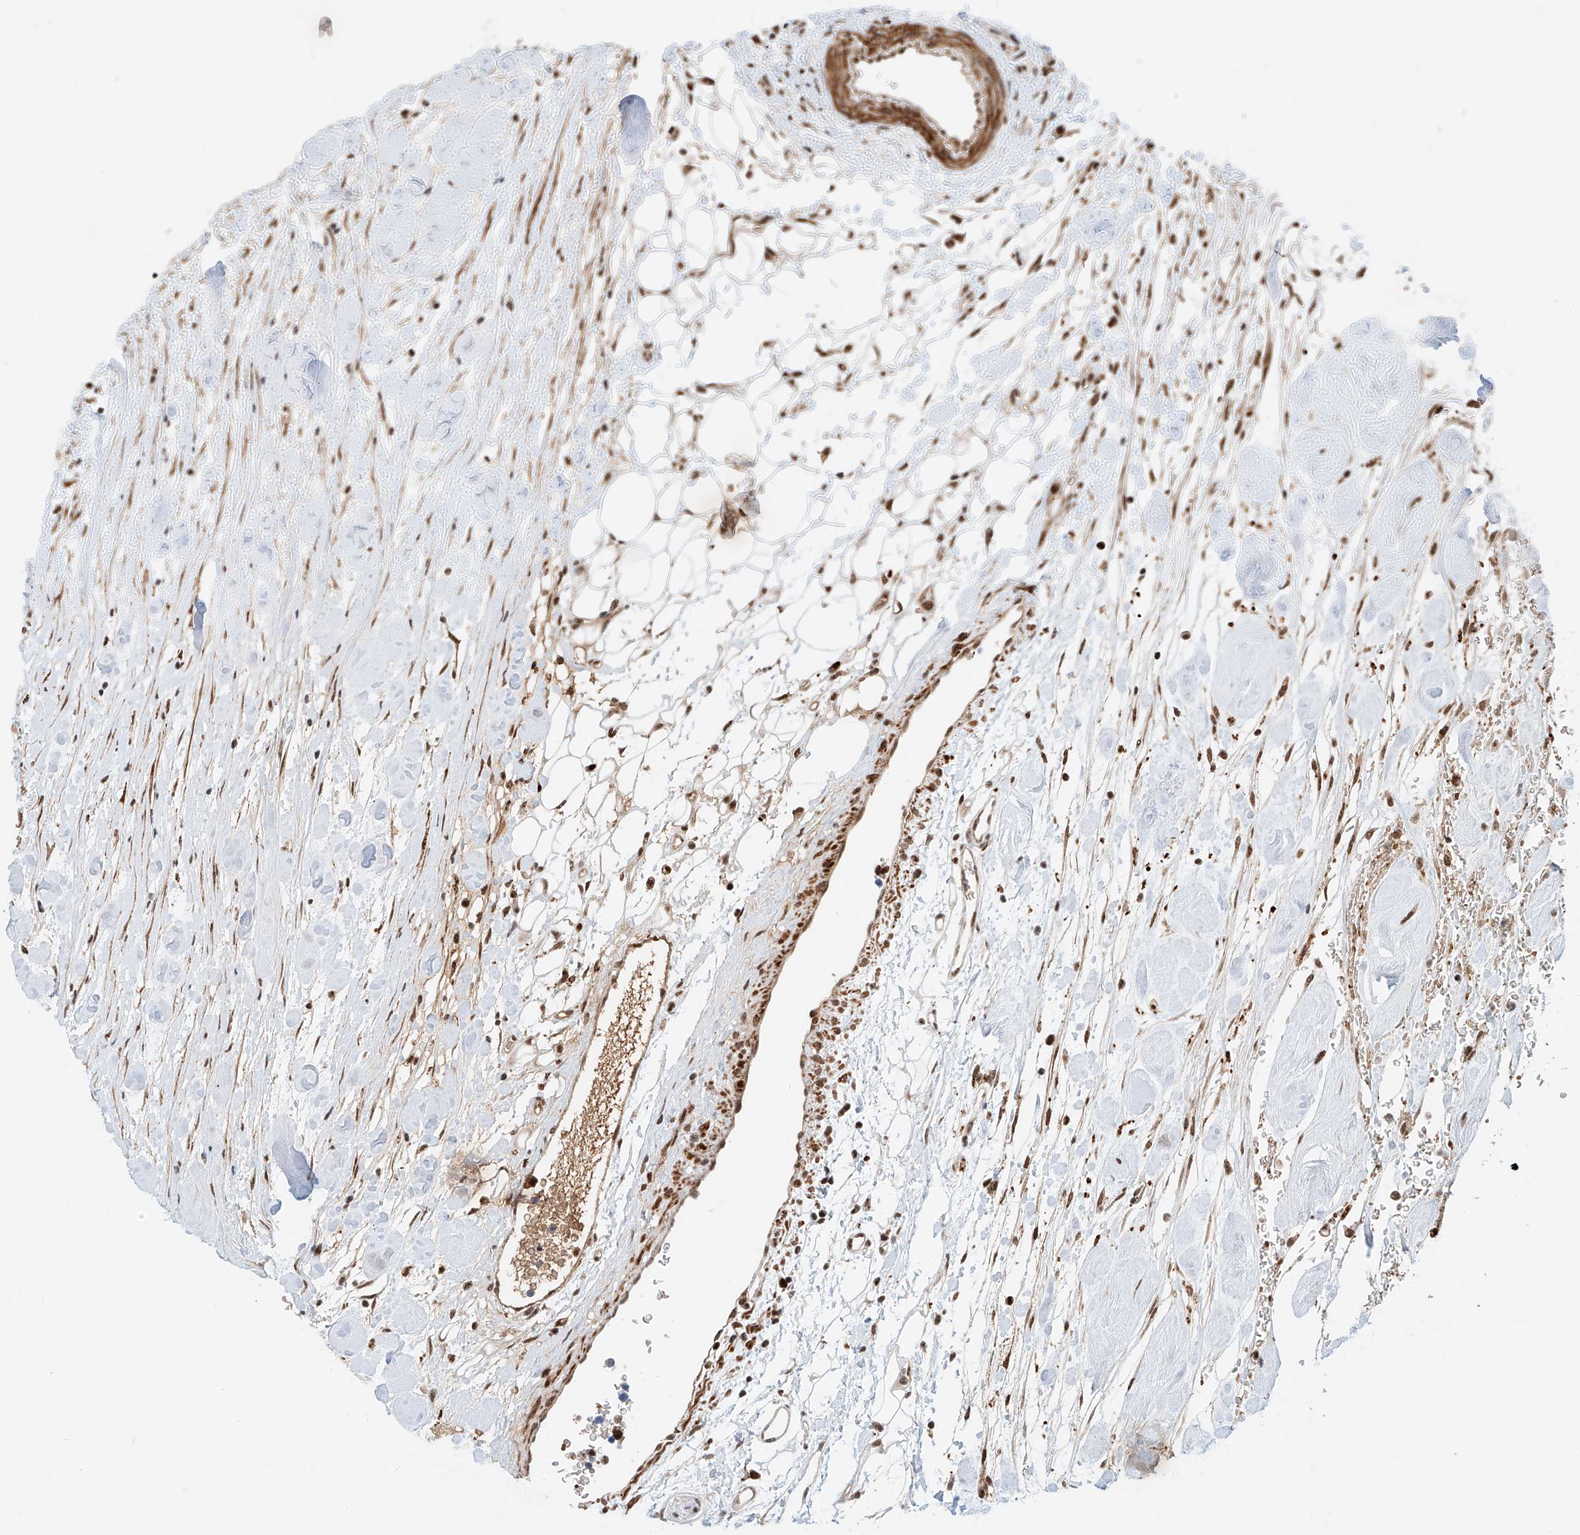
{"staining": {"intensity": "strong", "quantity": ">75%", "location": "cytoplasmic/membranous,nuclear"}, "tissue": "carcinoid", "cell_type": "Tumor cells", "image_type": "cancer", "snomed": [{"axis": "morphology", "description": "Carcinoma, NOS"}, {"axis": "morphology", "description": "Carcinoid, malignant, NOS"}, {"axis": "topography", "description": "Urinary bladder"}], "caption": "Immunohistochemical staining of human carcinoma reveals strong cytoplasmic/membranous and nuclear protein staining in about >75% of tumor cells. (Brightfield microscopy of DAB IHC at high magnification).", "gene": "ZNF470", "patient": {"sex": "male", "age": 57}}